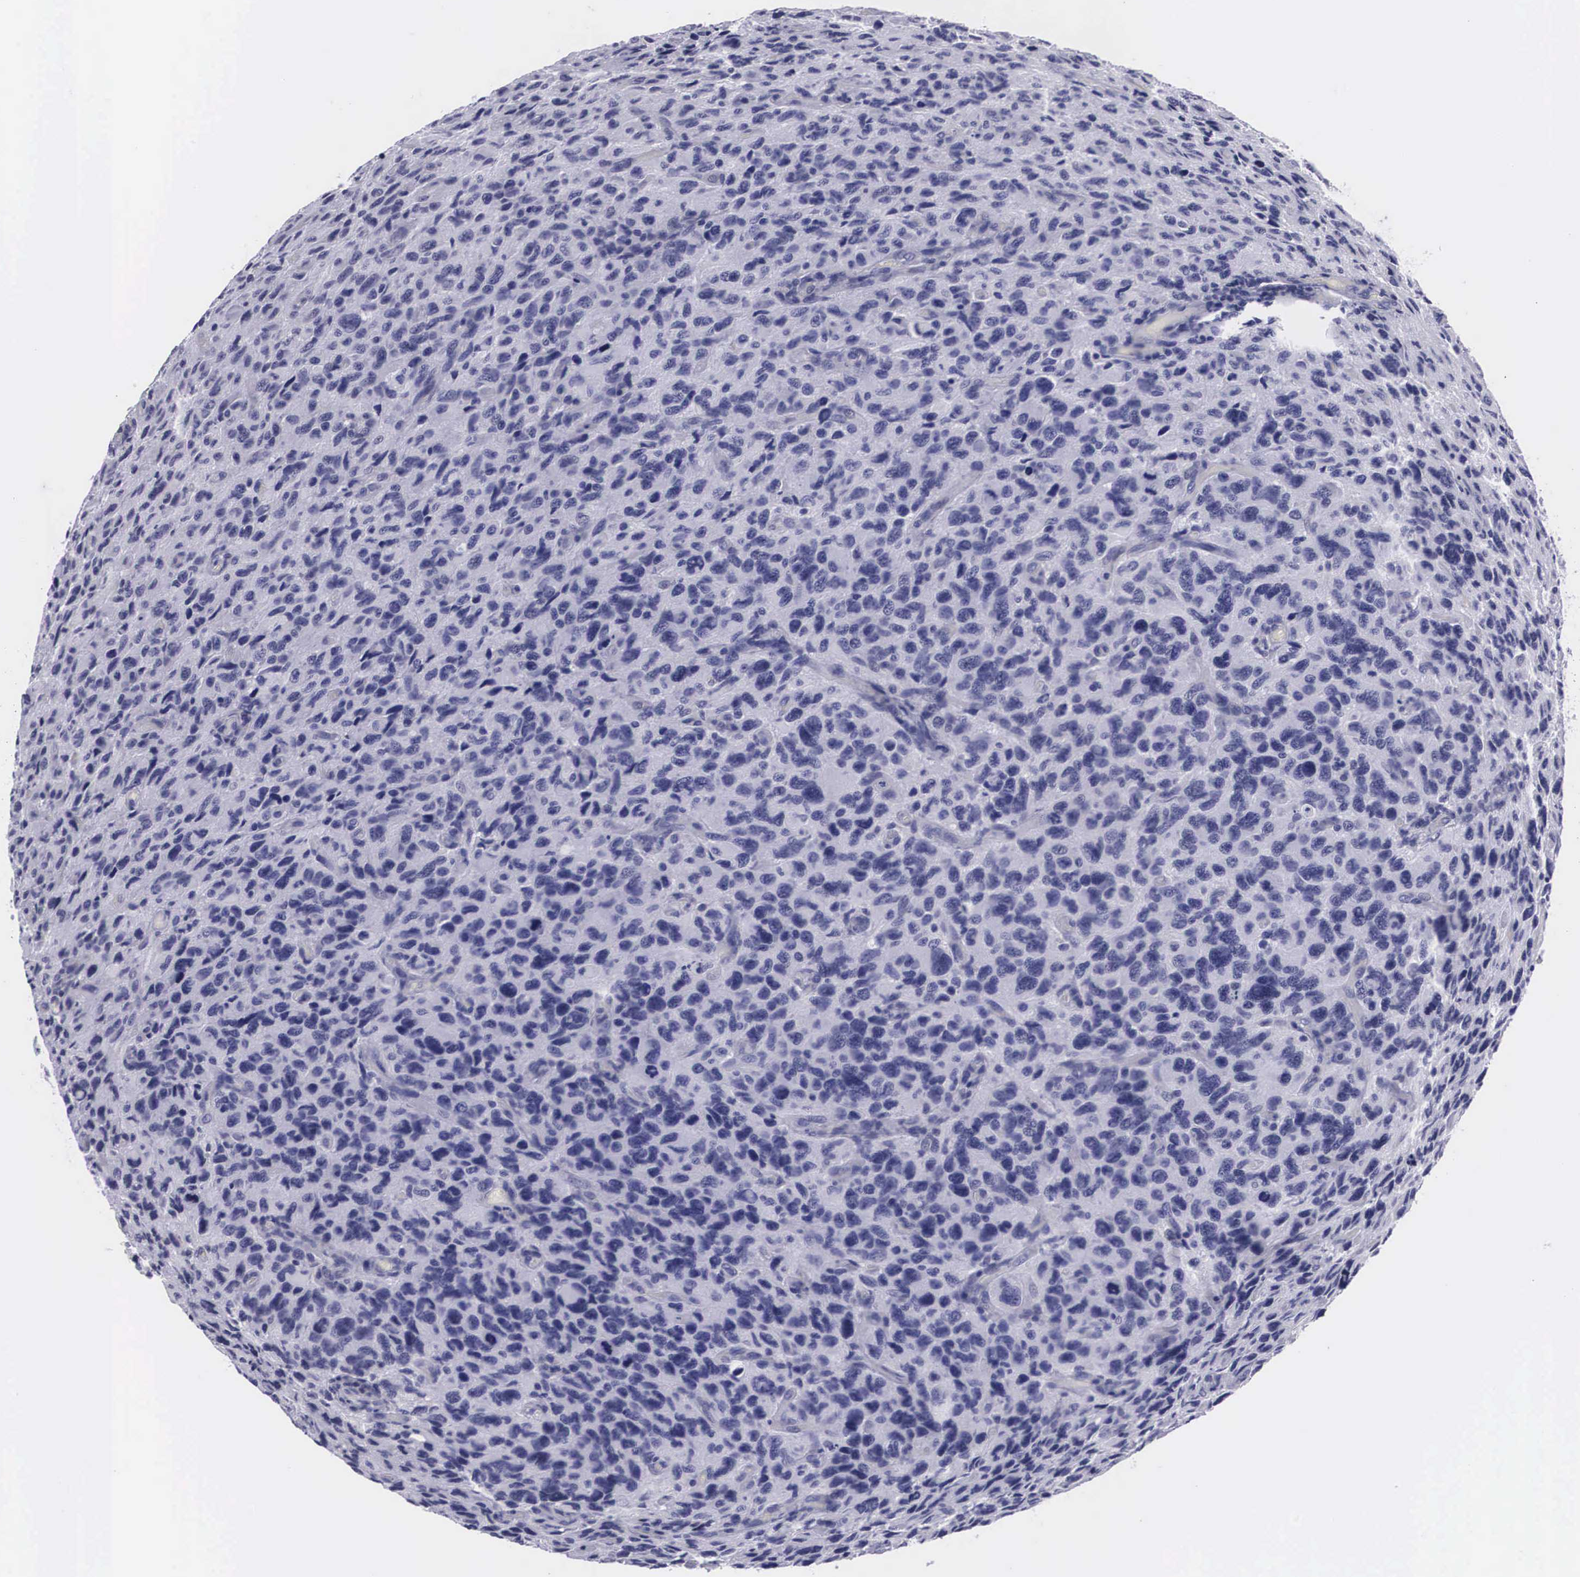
{"staining": {"intensity": "negative", "quantity": "none", "location": "none"}, "tissue": "glioma", "cell_type": "Tumor cells", "image_type": "cancer", "snomed": [{"axis": "morphology", "description": "Glioma, malignant, High grade"}, {"axis": "topography", "description": "Brain"}], "caption": "High magnification brightfield microscopy of malignant high-grade glioma stained with DAB (3,3'-diaminobenzidine) (brown) and counterstained with hematoxylin (blue): tumor cells show no significant staining. Nuclei are stained in blue.", "gene": "C22orf31", "patient": {"sex": "female", "age": 60}}